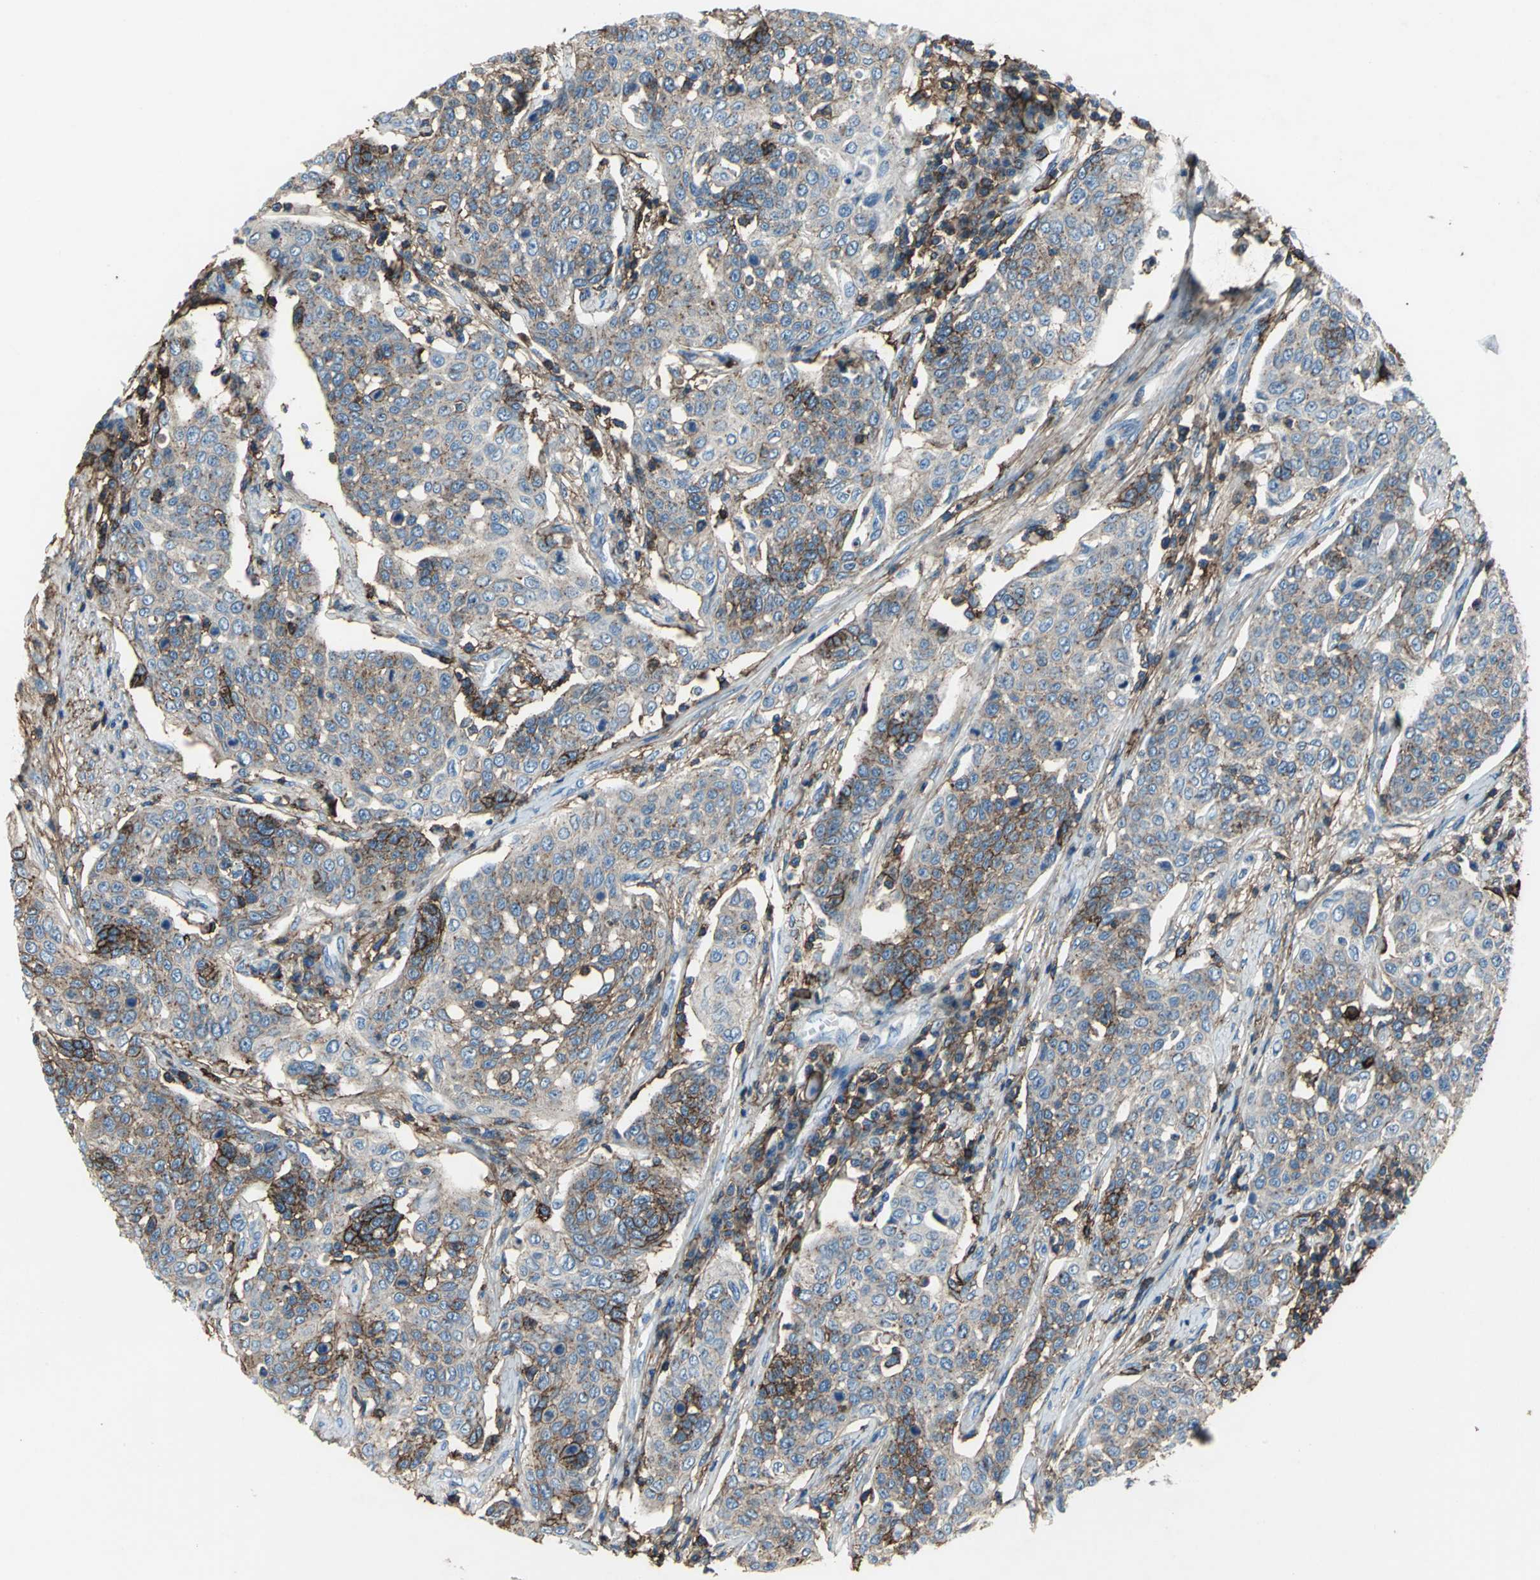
{"staining": {"intensity": "strong", "quantity": ">75%", "location": "cytoplasmic/membranous"}, "tissue": "cervical cancer", "cell_type": "Tumor cells", "image_type": "cancer", "snomed": [{"axis": "morphology", "description": "Squamous cell carcinoma, NOS"}, {"axis": "topography", "description": "Cervix"}], "caption": "Approximately >75% of tumor cells in human cervical cancer exhibit strong cytoplasmic/membranous protein positivity as visualized by brown immunohistochemical staining.", "gene": "CD44", "patient": {"sex": "female", "age": 34}}